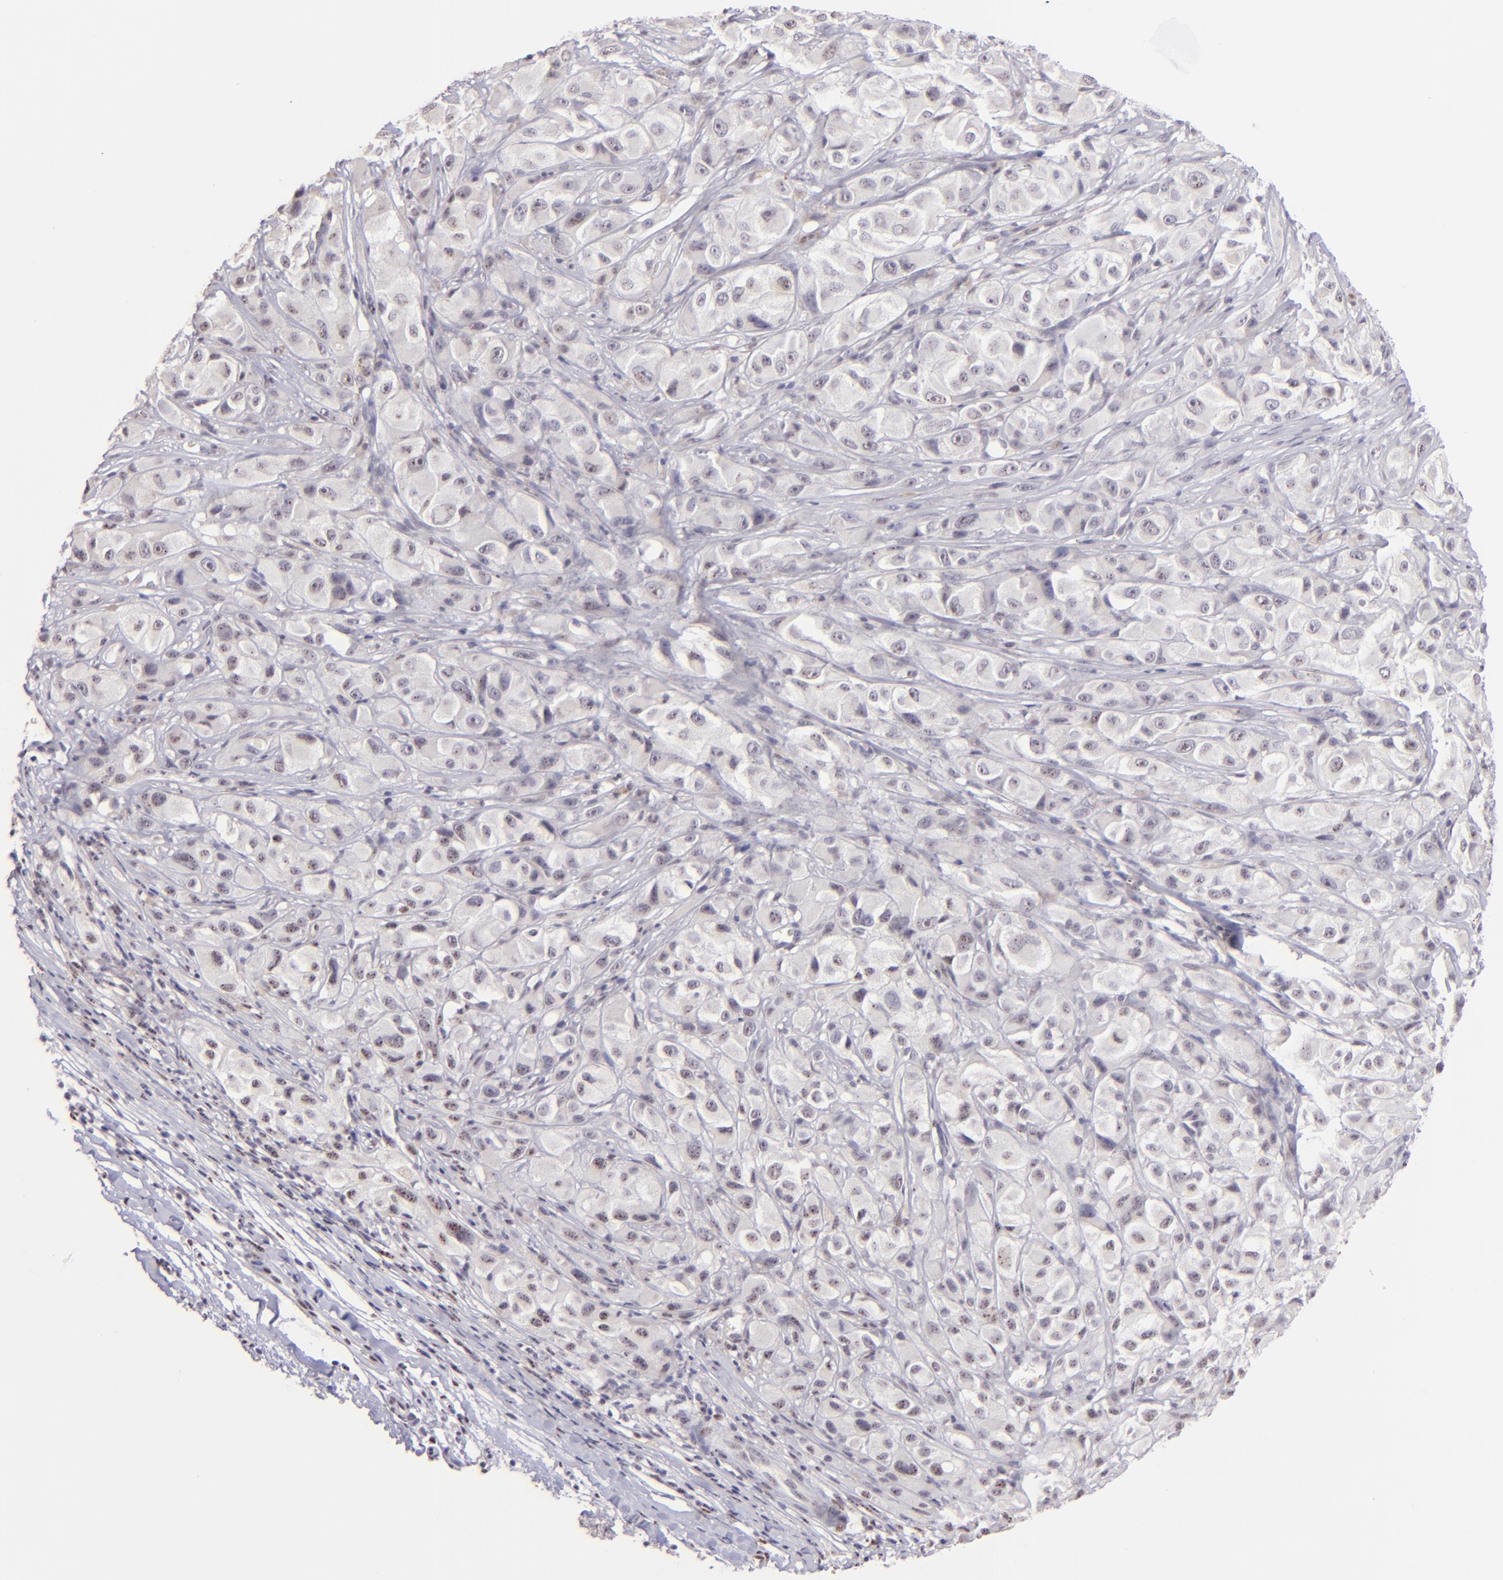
{"staining": {"intensity": "negative", "quantity": "none", "location": "none"}, "tissue": "melanoma", "cell_type": "Tumor cells", "image_type": "cancer", "snomed": [{"axis": "morphology", "description": "Malignant melanoma, NOS"}, {"axis": "topography", "description": "Skin"}], "caption": "An immunohistochemistry (IHC) image of melanoma is shown. There is no staining in tumor cells of melanoma. The staining was performed using DAB to visualize the protein expression in brown, while the nuclei were stained in blue with hematoxylin (Magnification: 20x).", "gene": "MAGEA1", "patient": {"sex": "male", "age": 56}}